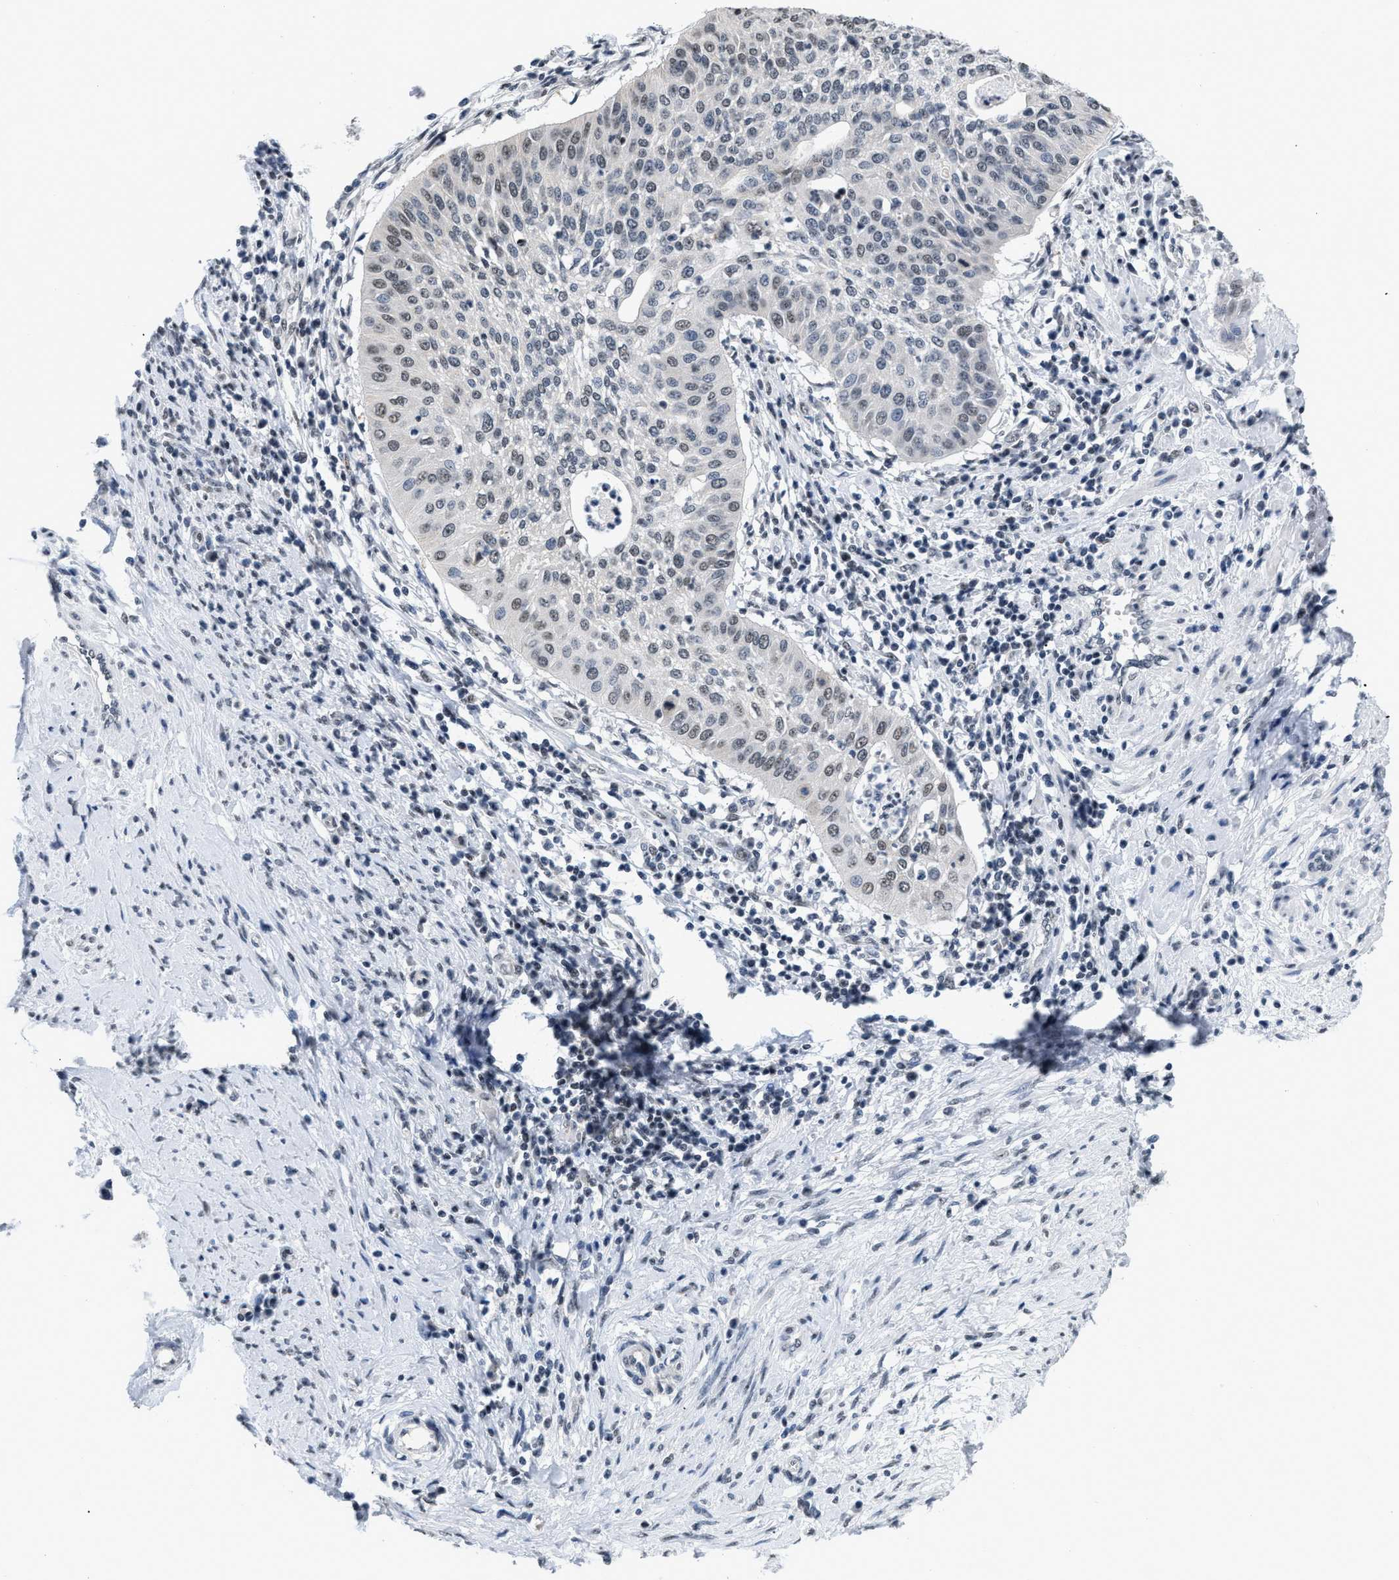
{"staining": {"intensity": "weak", "quantity": "<25%", "location": "nuclear"}, "tissue": "cervical cancer", "cell_type": "Tumor cells", "image_type": "cancer", "snomed": [{"axis": "morphology", "description": "Normal tissue, NOS"}, {"axis": "morphology", "description": "Squamous cell carcinoma, NOS"}, {"axis": "topography", "description": "Cervix"}], "caption": "Immunohistochemistry photomicrograph of cervical squamous cell carcinoma stained for a protein (brown), which exhibits no positivity in tumor cells.", "gene": "RAF1", "patient": {"sex": "female", "age": 39}}